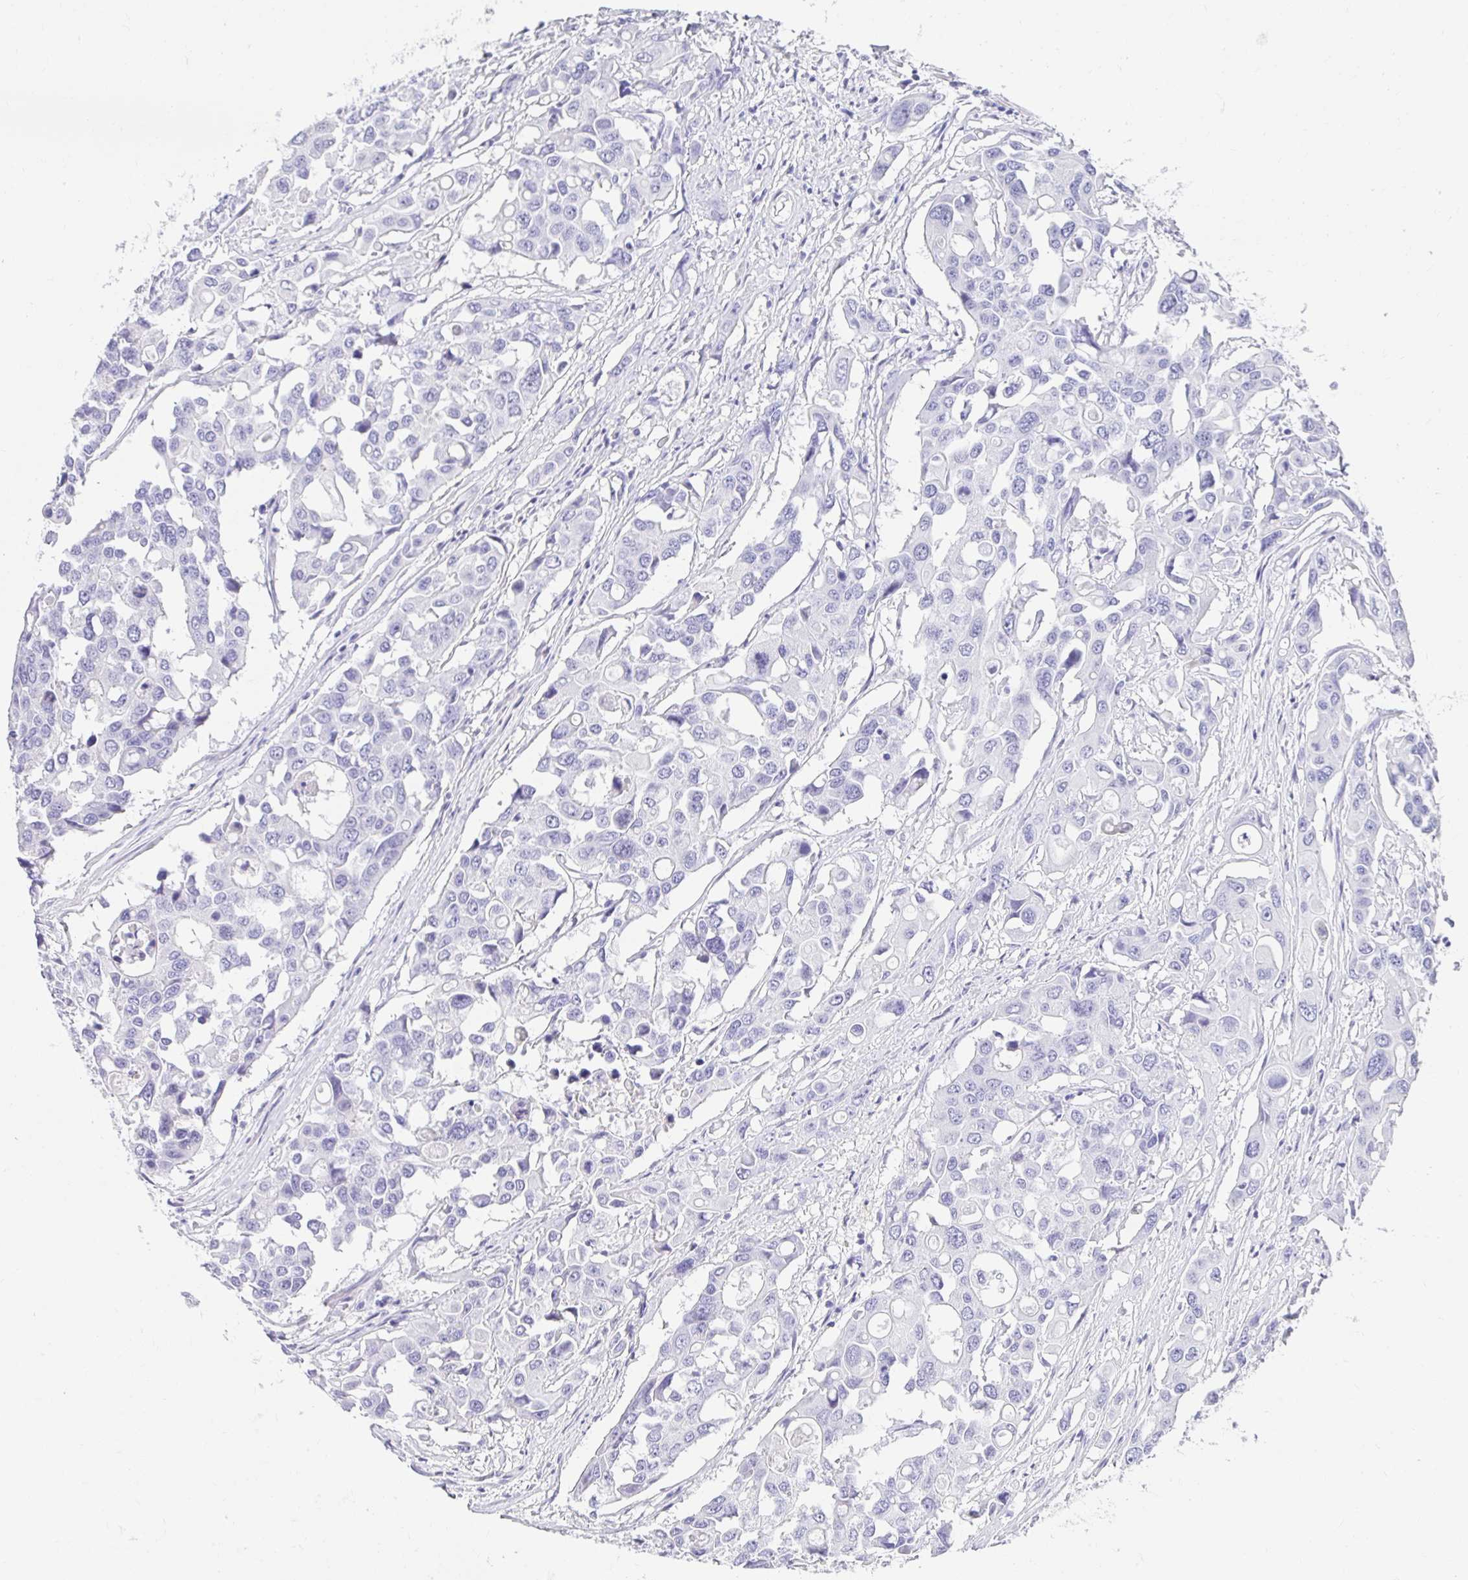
{"staining": {"intensity": "negative", "quantity": "none", "location": "none"}, "tissue": "colorectal cancer", "cell_type": "Tumor cells", "image_type": "cancer", "snomed": [{"axis": "morphology", "description": "Adenocarcinoma, NOS"}, {"axis": "topography", "description": "Colon"}], "caption": "Tumor cells are negative for brown protein staining in colorectal cancer (adenocarcinoma).", "gene": "CHAT", "patient": {"sex": "male", "age": 77}}